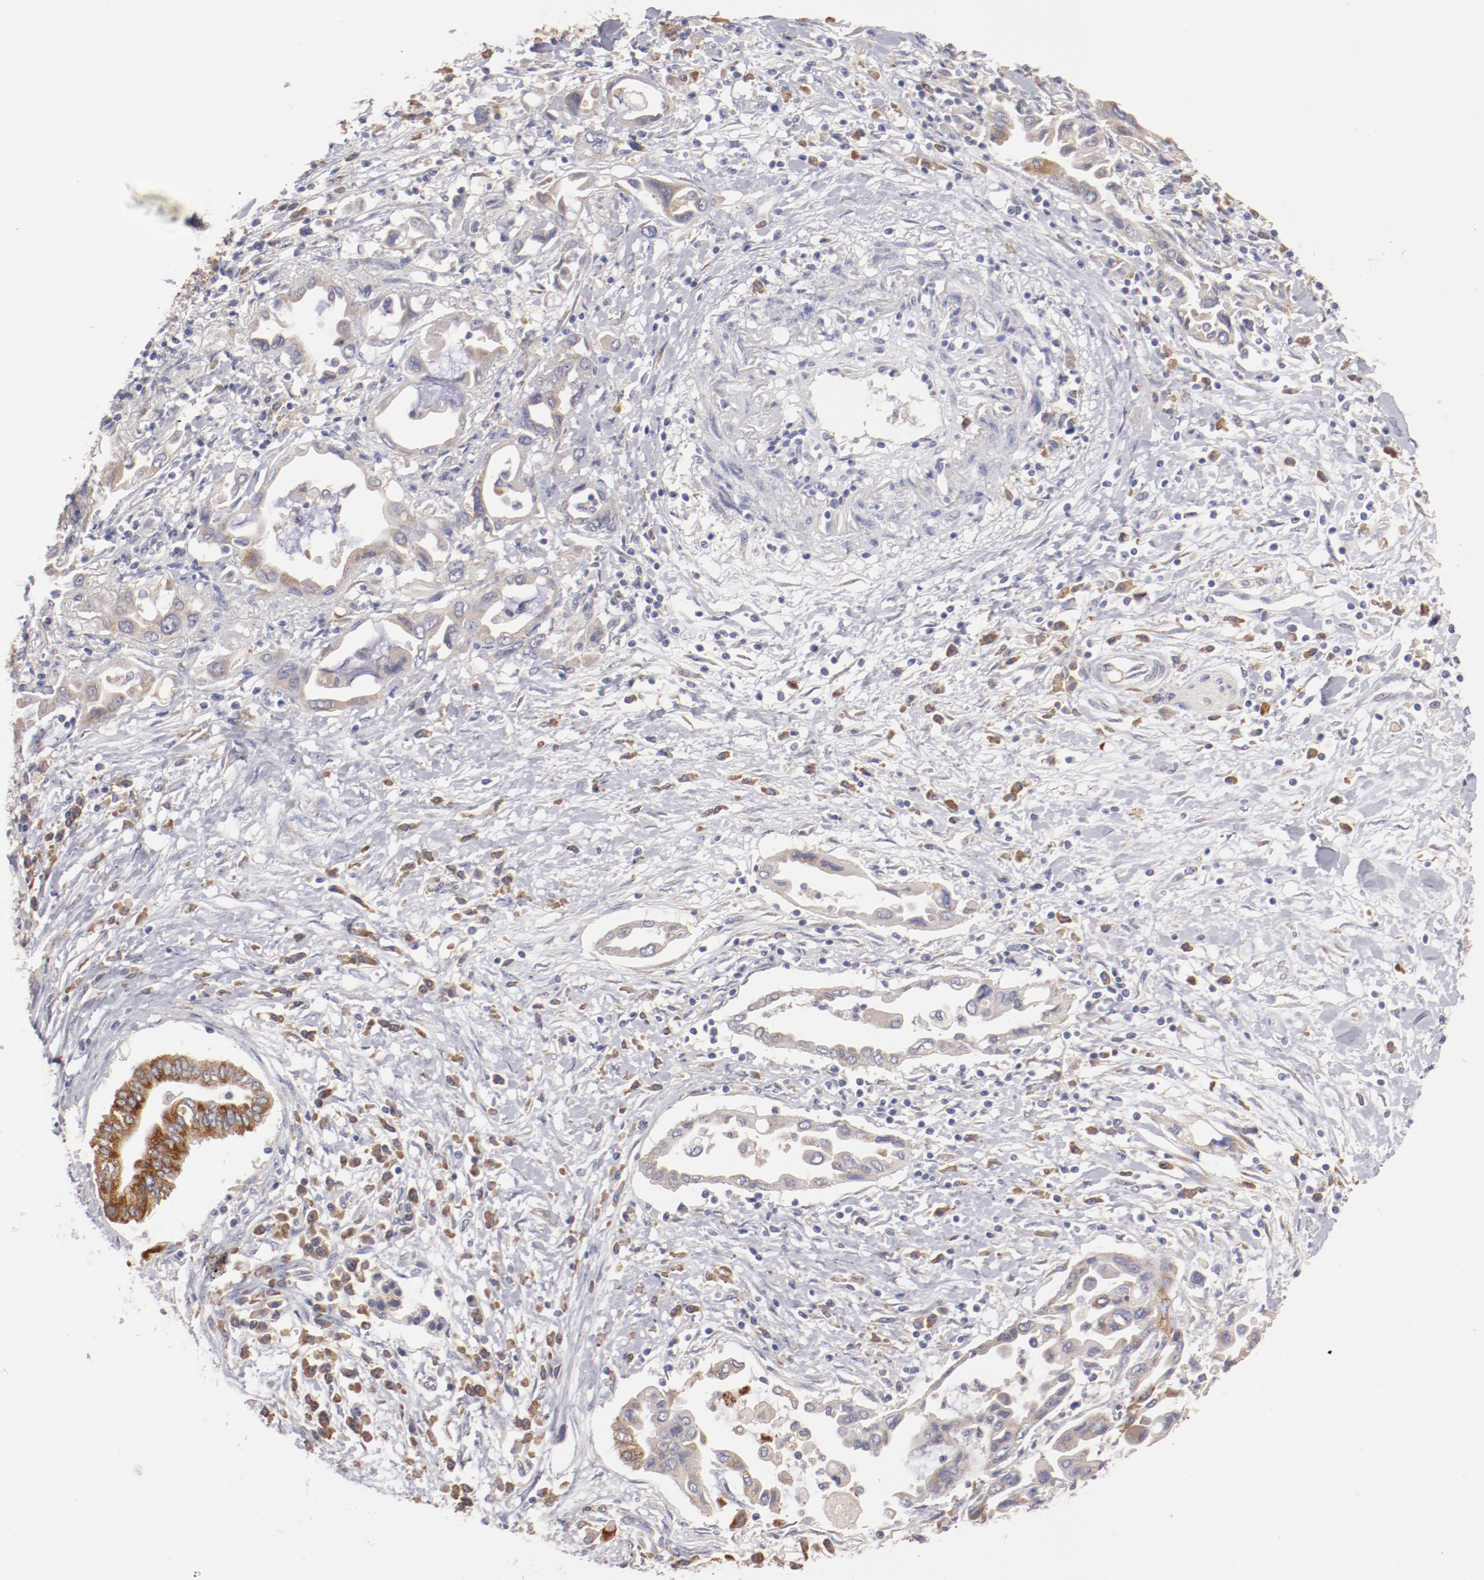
{"staining": {"intensity": "moderate", "quantity": "25%-75%", "location": "cytoplasmic/membranous"}, "tissue": "pancreatic cancer", "cell_type": "Tumor cells", "image_type": "cancer", "snomed": [{"axis": "morphology", "description": "Adenocarcinoma, NOS"}, {"axis": "topography", "description": "Pancreas"}], "caption": "Protein expression analysis of human adenocarcinoma (pancreatic) reveals moderate cytoplasmic/membranous staining in approximately 25%-75% of tumor cells.", "gene": "ENTPD5", "patient": {"sex": "female", "age": 57}}